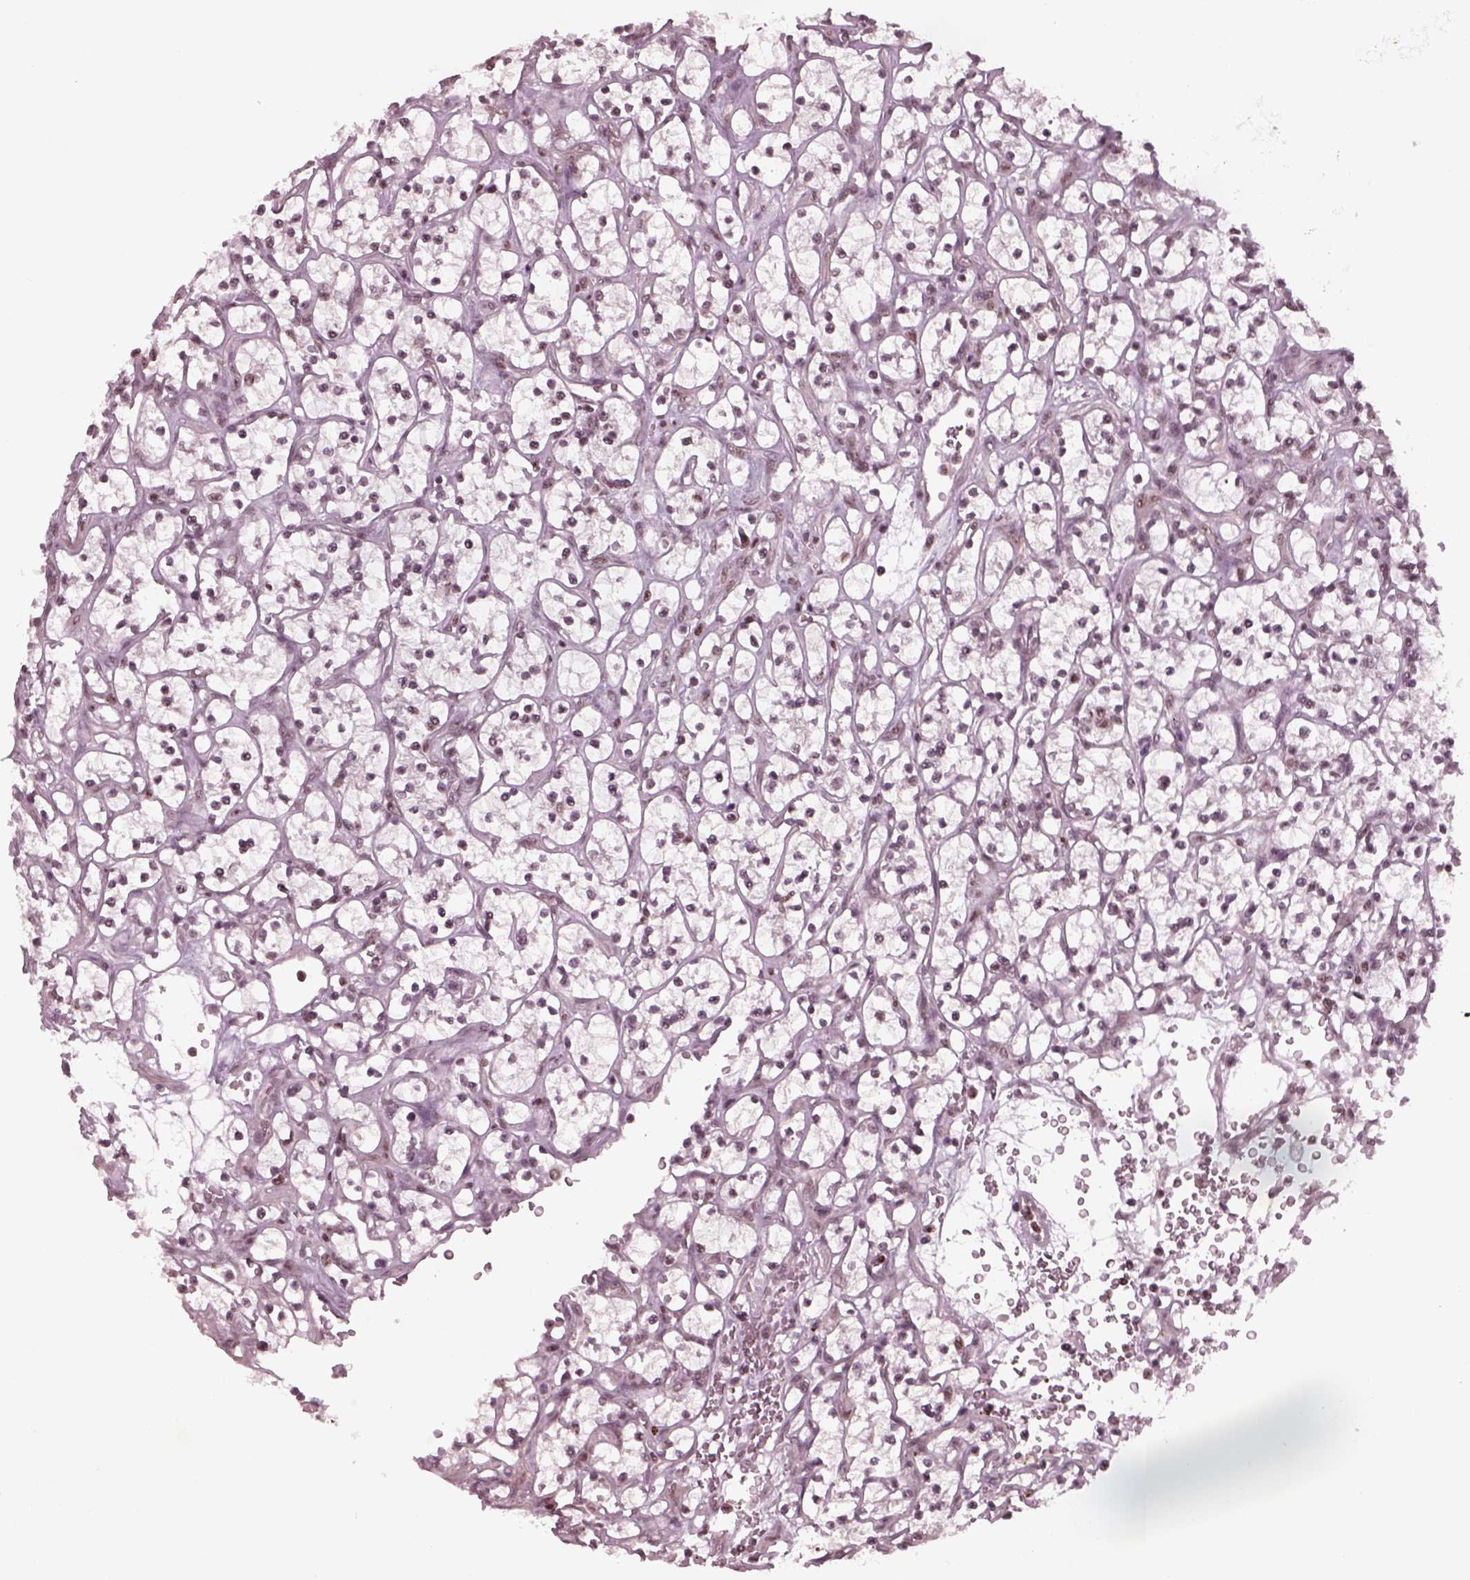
{"staining": {"intensity": "weak", "quantity": "25%-75%", "location": "nuclear"}, "tissue": "renal cancer", "cell_type": "Tumor cells", "image_type": "cancer", "snomed": [{"axis": "morphology", "description": "Adenocarcinoma, NOS"}, {"axis": "topography", "description": "Kidney"}], "caption": "Immunohistochemical staining of human adenocarcinoma (renal) demonstrates low levels of weak nuclear protein staining in about 25%-75% of tumor cells.", "gene": "RUVBL2", "patient": {"sex": "female", "age": 64}}